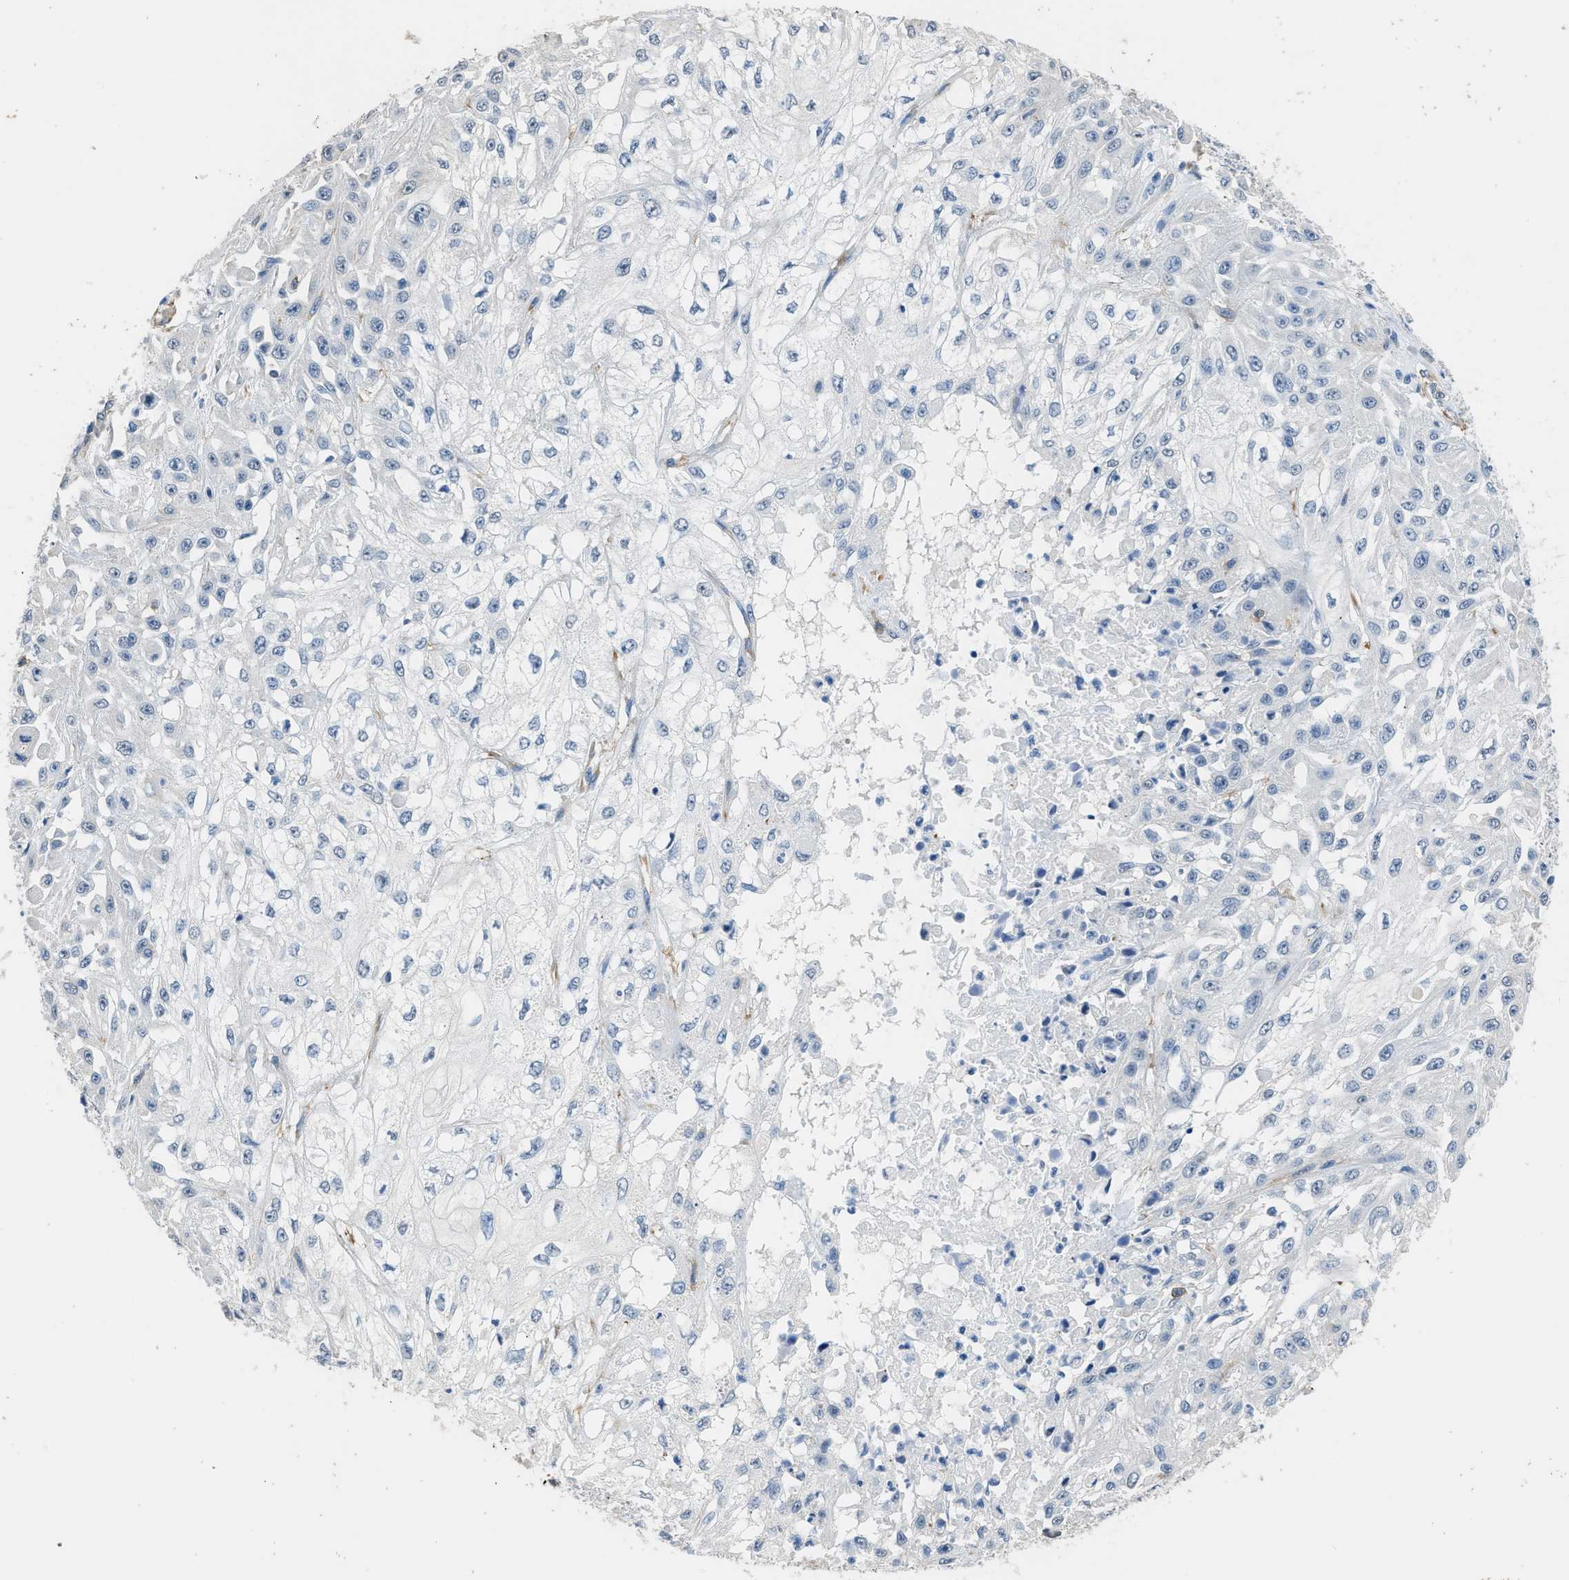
{"staining": {"intensity": "negative", "quantity": "none", "location": "none"}, "tissue": "skin cancer", "cell_type": "Tumor cells", "image_type": "cancer", "snomed": [{"axis": "morphology", "description": "Squamous cell carcinoma, NOS"}, {"axis": "morphology", "description": "Squamous cell carcinoma, metastatic, NOS"}, {"axis": "topography", "description": "Skin"}, {"axis": "topography", "description": "Lymph node"}], "caption": "Human skin cancer stained for a protein using immunohistochemistry displays no positivity in tumor cells.", "gene": "ZSWIM5", "patient": {"sex": "male", "age": 75}}